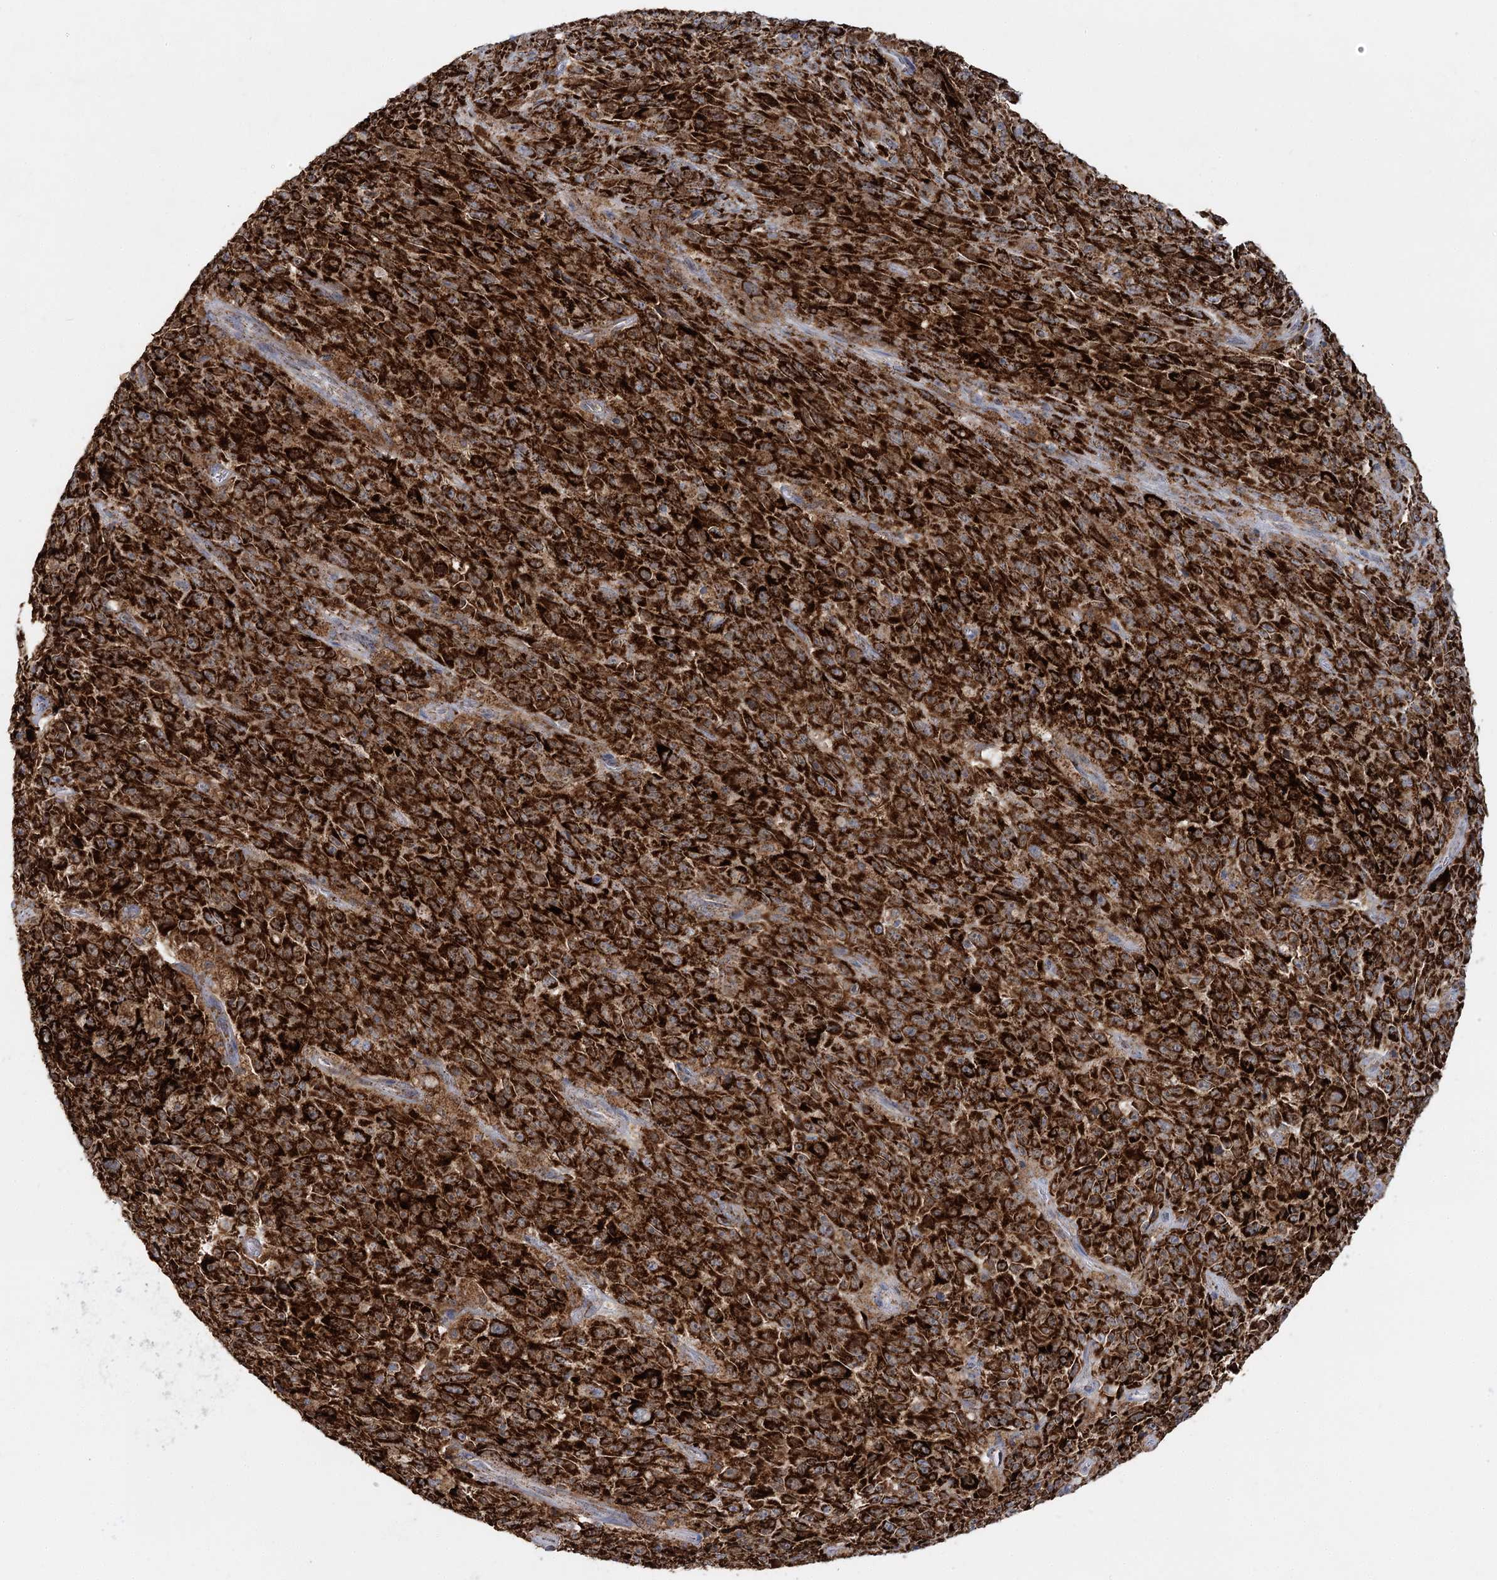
{"staining": {"intensity": "strong", "quantity": ">75%", "location": "cytoplasmic/membranous"}, "tissue": "melanoma", "cell_type": "Tumor cells", "image_type": "cancer", "snomed": [{"axis": "morphology", "description": "Malignant melanoma, NOS"}, {"axis": "topography", "description": "Skin"}], "caption": "A high-resolution image shows IHC staining of melanoma, which exhibits strong cytoplasmic/membranous positivity in approximately >75% of tumor cells. The staining was performed using DAB, with brown indicating positive protein expression. Nuclei are stained blue with hematoxylin.", "gene": "TAS1R1", "patient": {"sex": "female", "age": 82}}